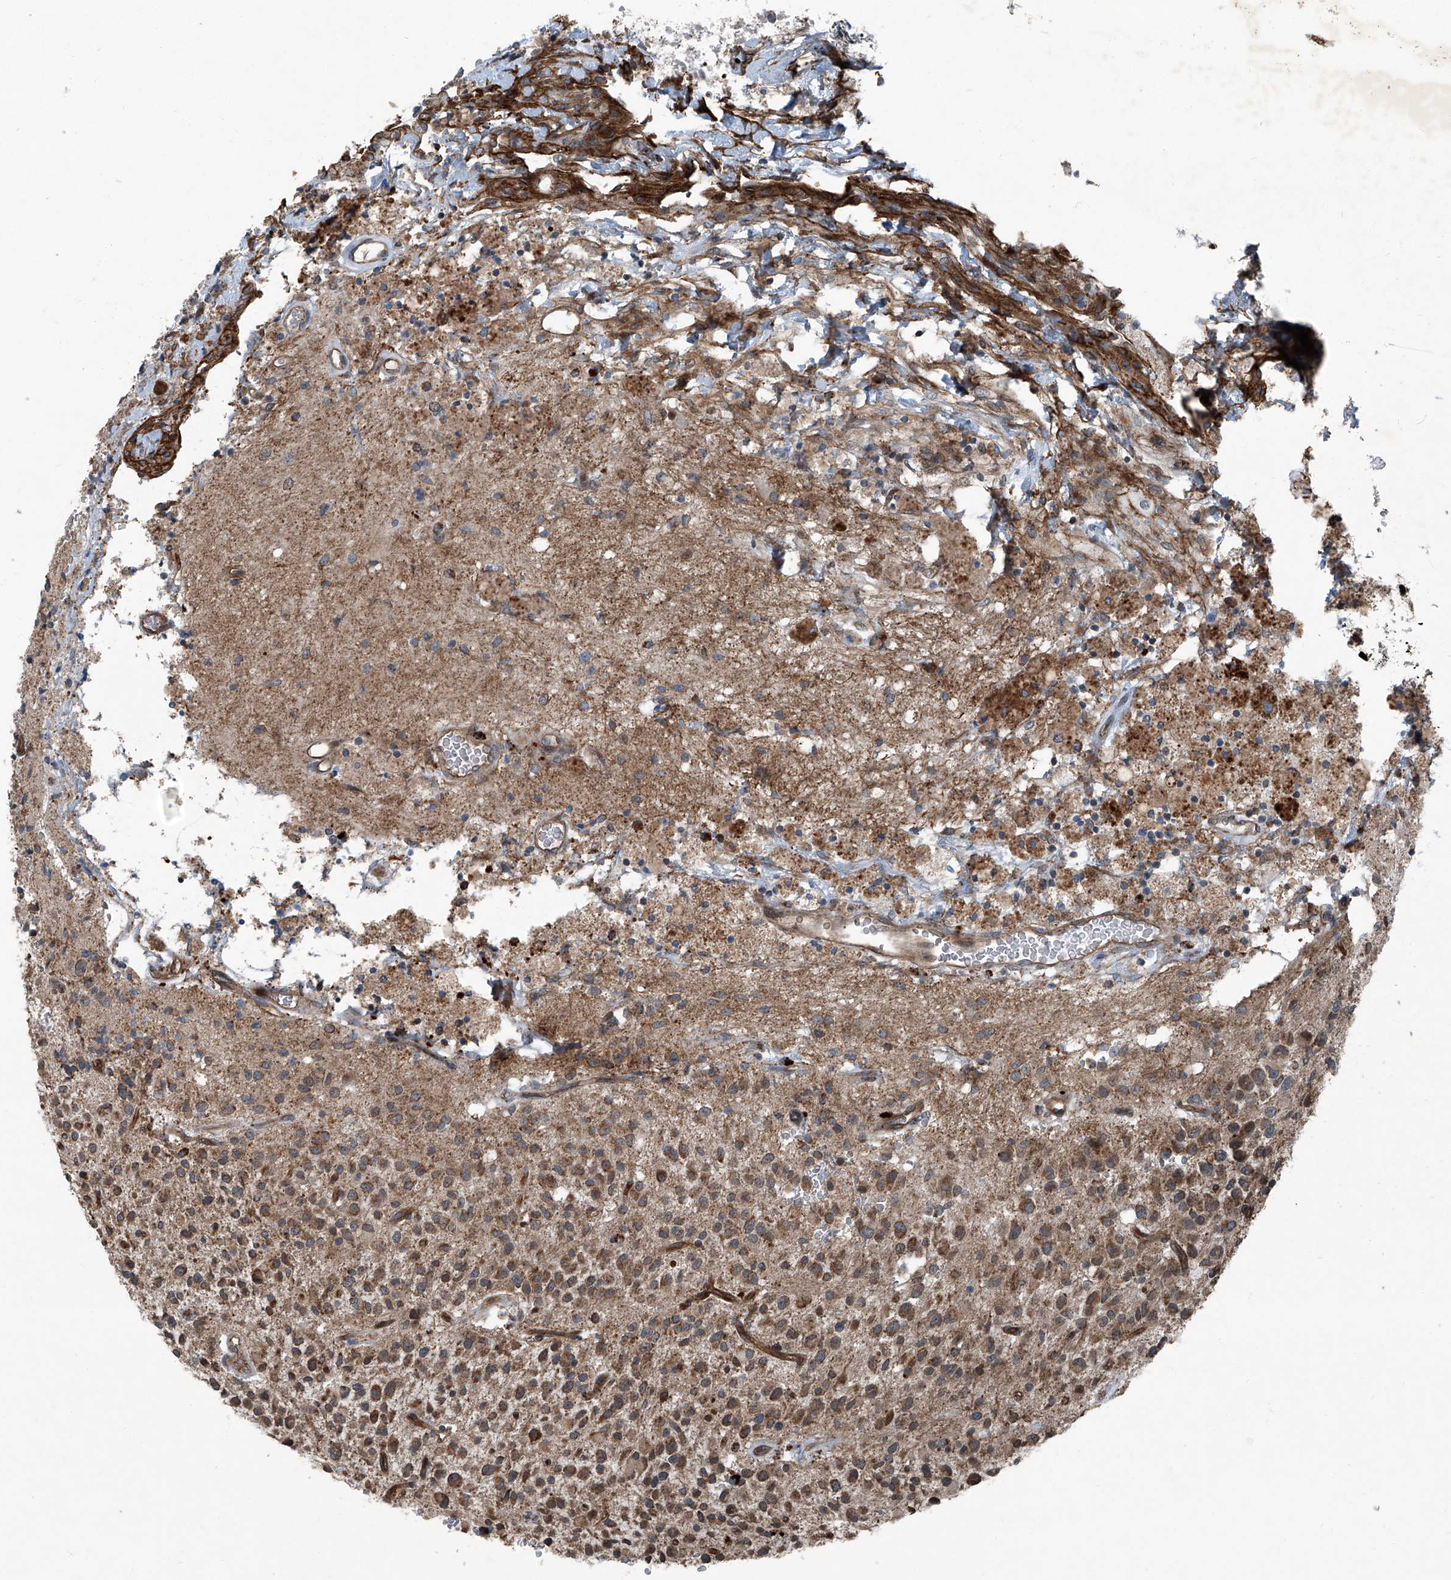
{"staining": {"intensity": "strong", "quantity": ">75%", "location": "cytoplasmic/membranous"}, "tissue": "glioma", "cell_type": "Tumor cells", "image_type": "cancer", "snomed": [{"axis": "morphology", "description": "Glioma, malignant, High grade"}, {"axis": "topography", "description": "Brain"}], "caption": "Strong cytoplasmic/membranous positivity is appreciated in approximately >75% of tumor cells in malignant high-grade glioma.", "gene": "SENP2", "patient": {"sex": "male", "age": 34}}